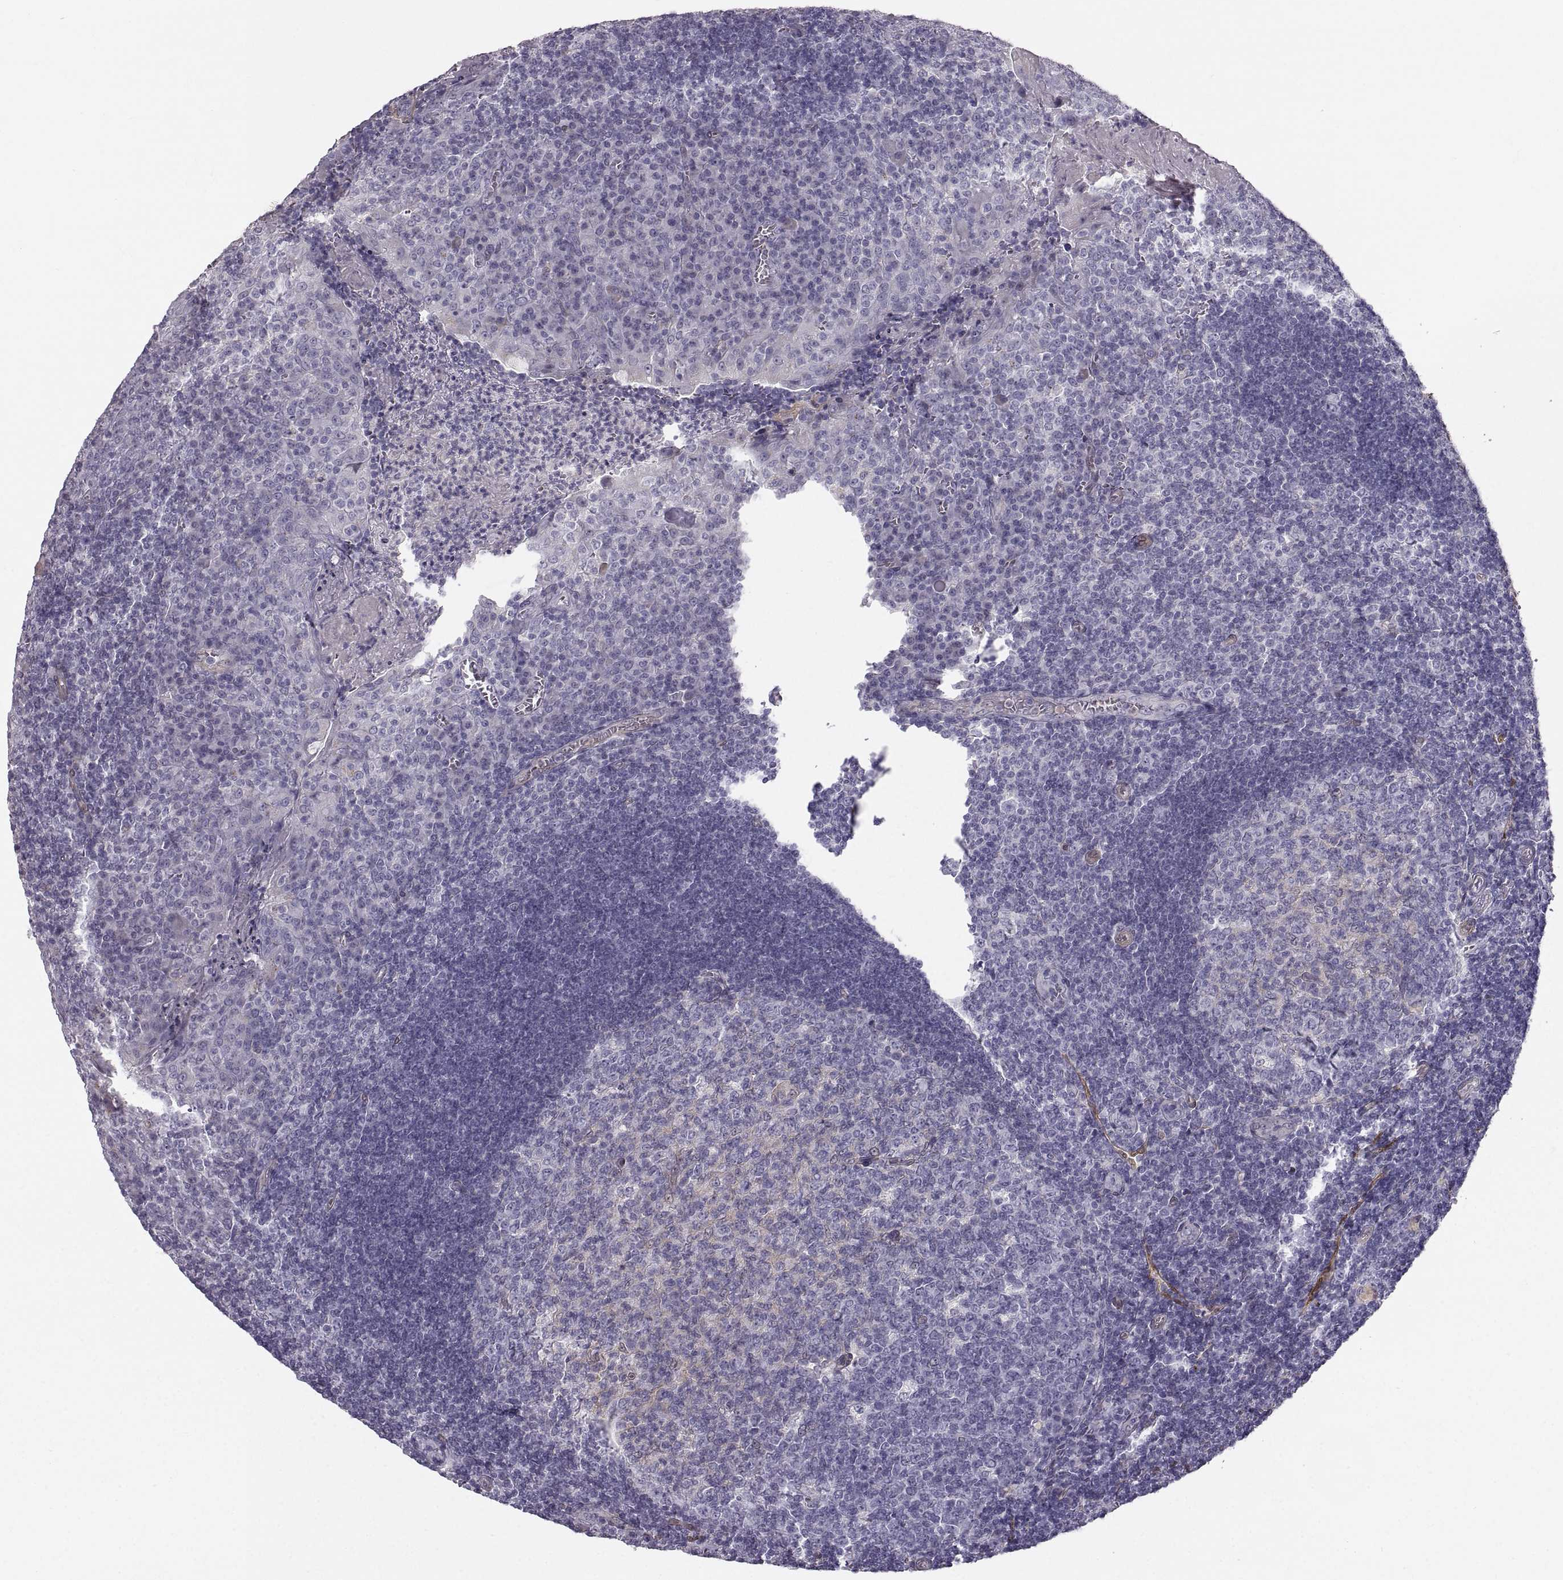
{"staining": {"intensity": "negative", "quantity": "none", "location": "none"}, "tissue": "tonsil", "cell_type": "Germinal center cells", "image_type": "normal", "snomed": [{"axis": "morphology", "description": "Normal tissue, NOS"}, {"axis": "topography", "description": "Tonsil"}], "caption": "Tonsil was stained to show a protein in brown. There is no significant expression in germinal center cells.", "gene": "PGM5", "patient": {"sex": "female", "age": 12}}